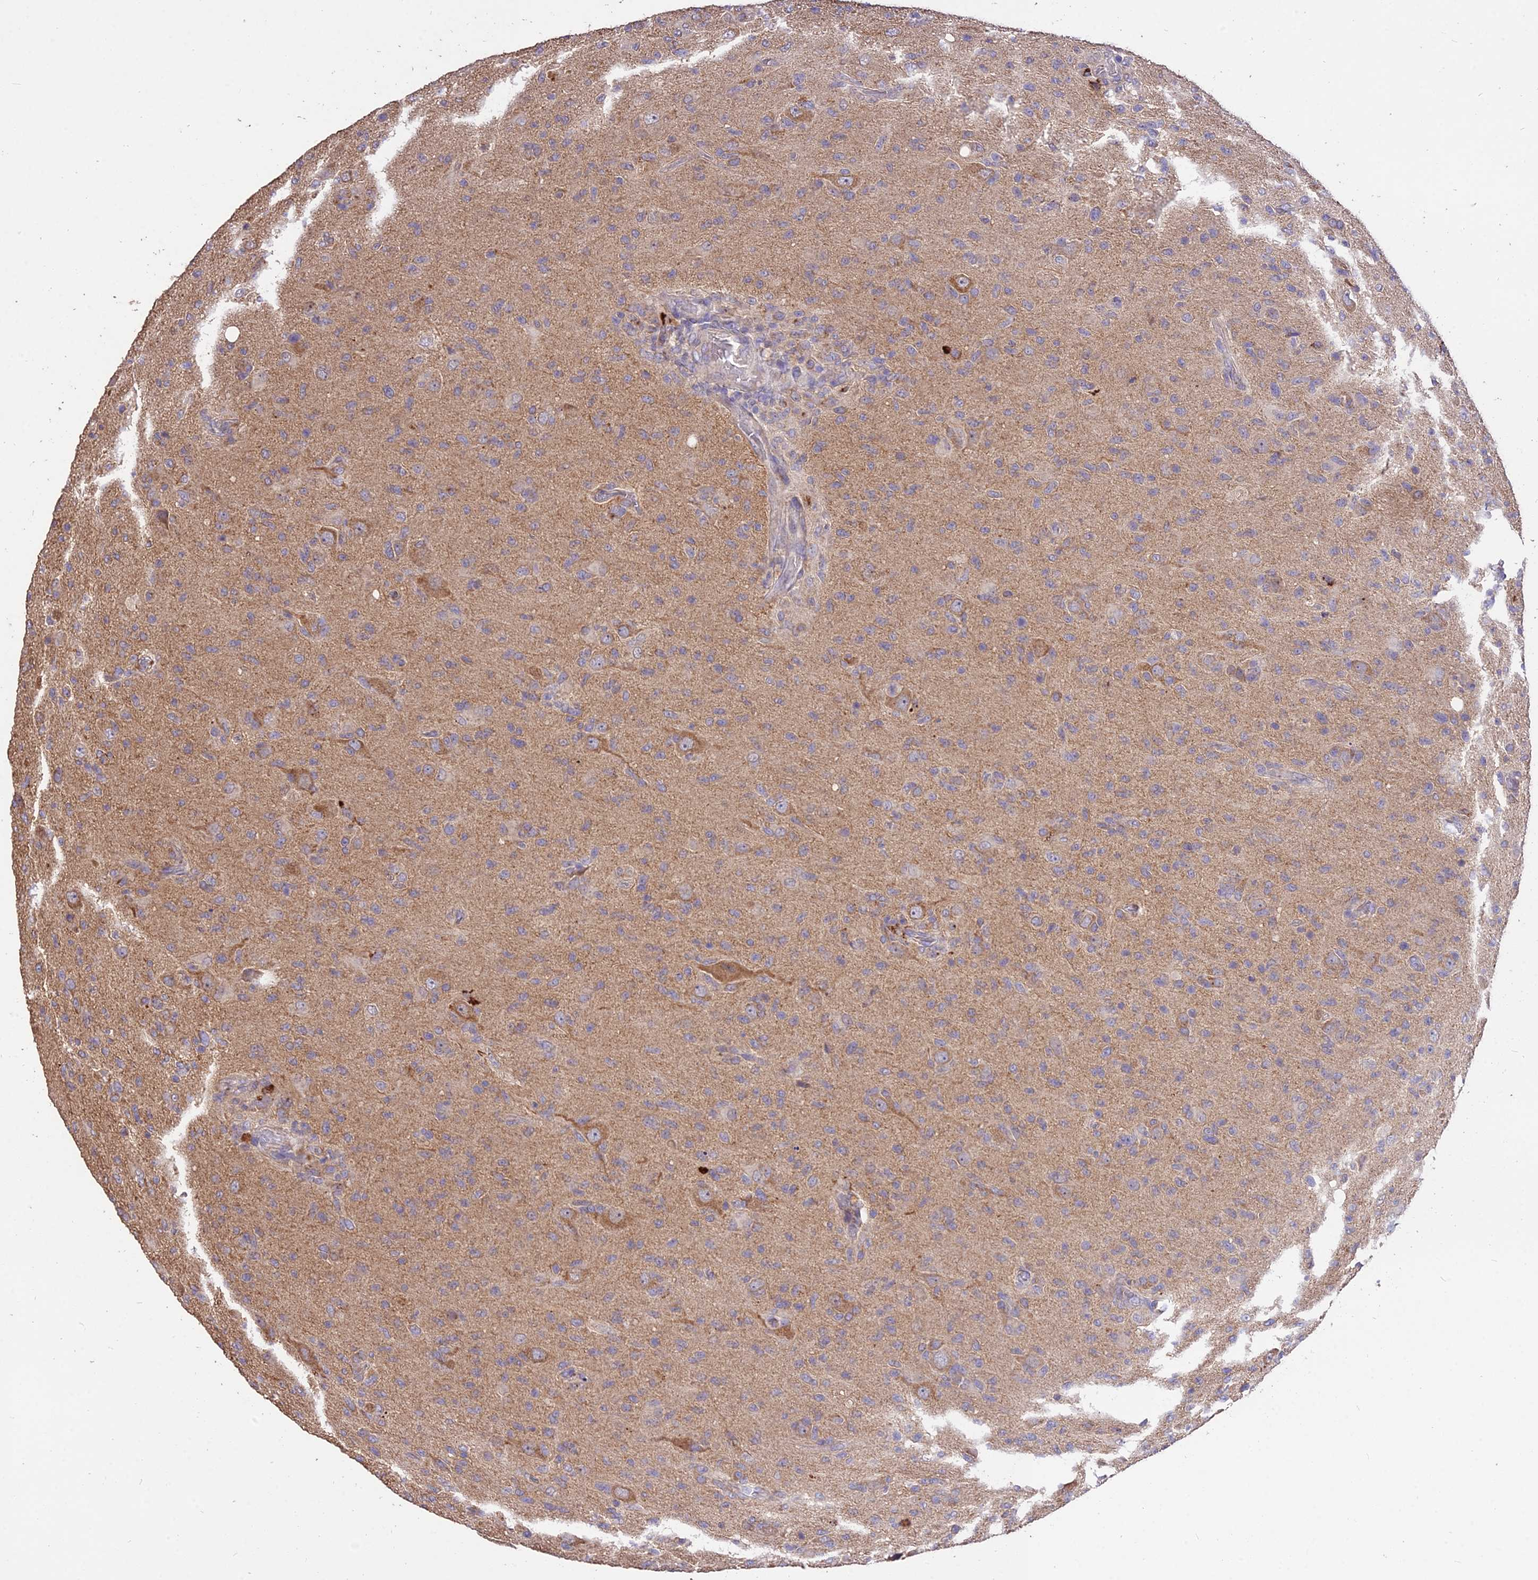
{"staining": {"intensity": "moderate", "quantity": "<25%", "location": "cytoplasmic/membranous"}, "tissue": "glioma", "cell_type": "Tumor cells", "image_type": "cancer", "snomed": [{"axis": "morphology", "description": "Glioma, malignant, High grade"}, {"axis": "topography", "description": "Brain"}], "caption": "Immunohistochemistry (IHC) micrograph of neoplastic tissue: glioma stained using immunohistochemistry demonstrates low levels of moderate protein expression localized specifically in the cytoplasmic/membranous of tumor cells, appearing as a cytoplasmic/membranous brown color.", "gene": "SDHD", "patient": {"sex": "female", "age": 57}}